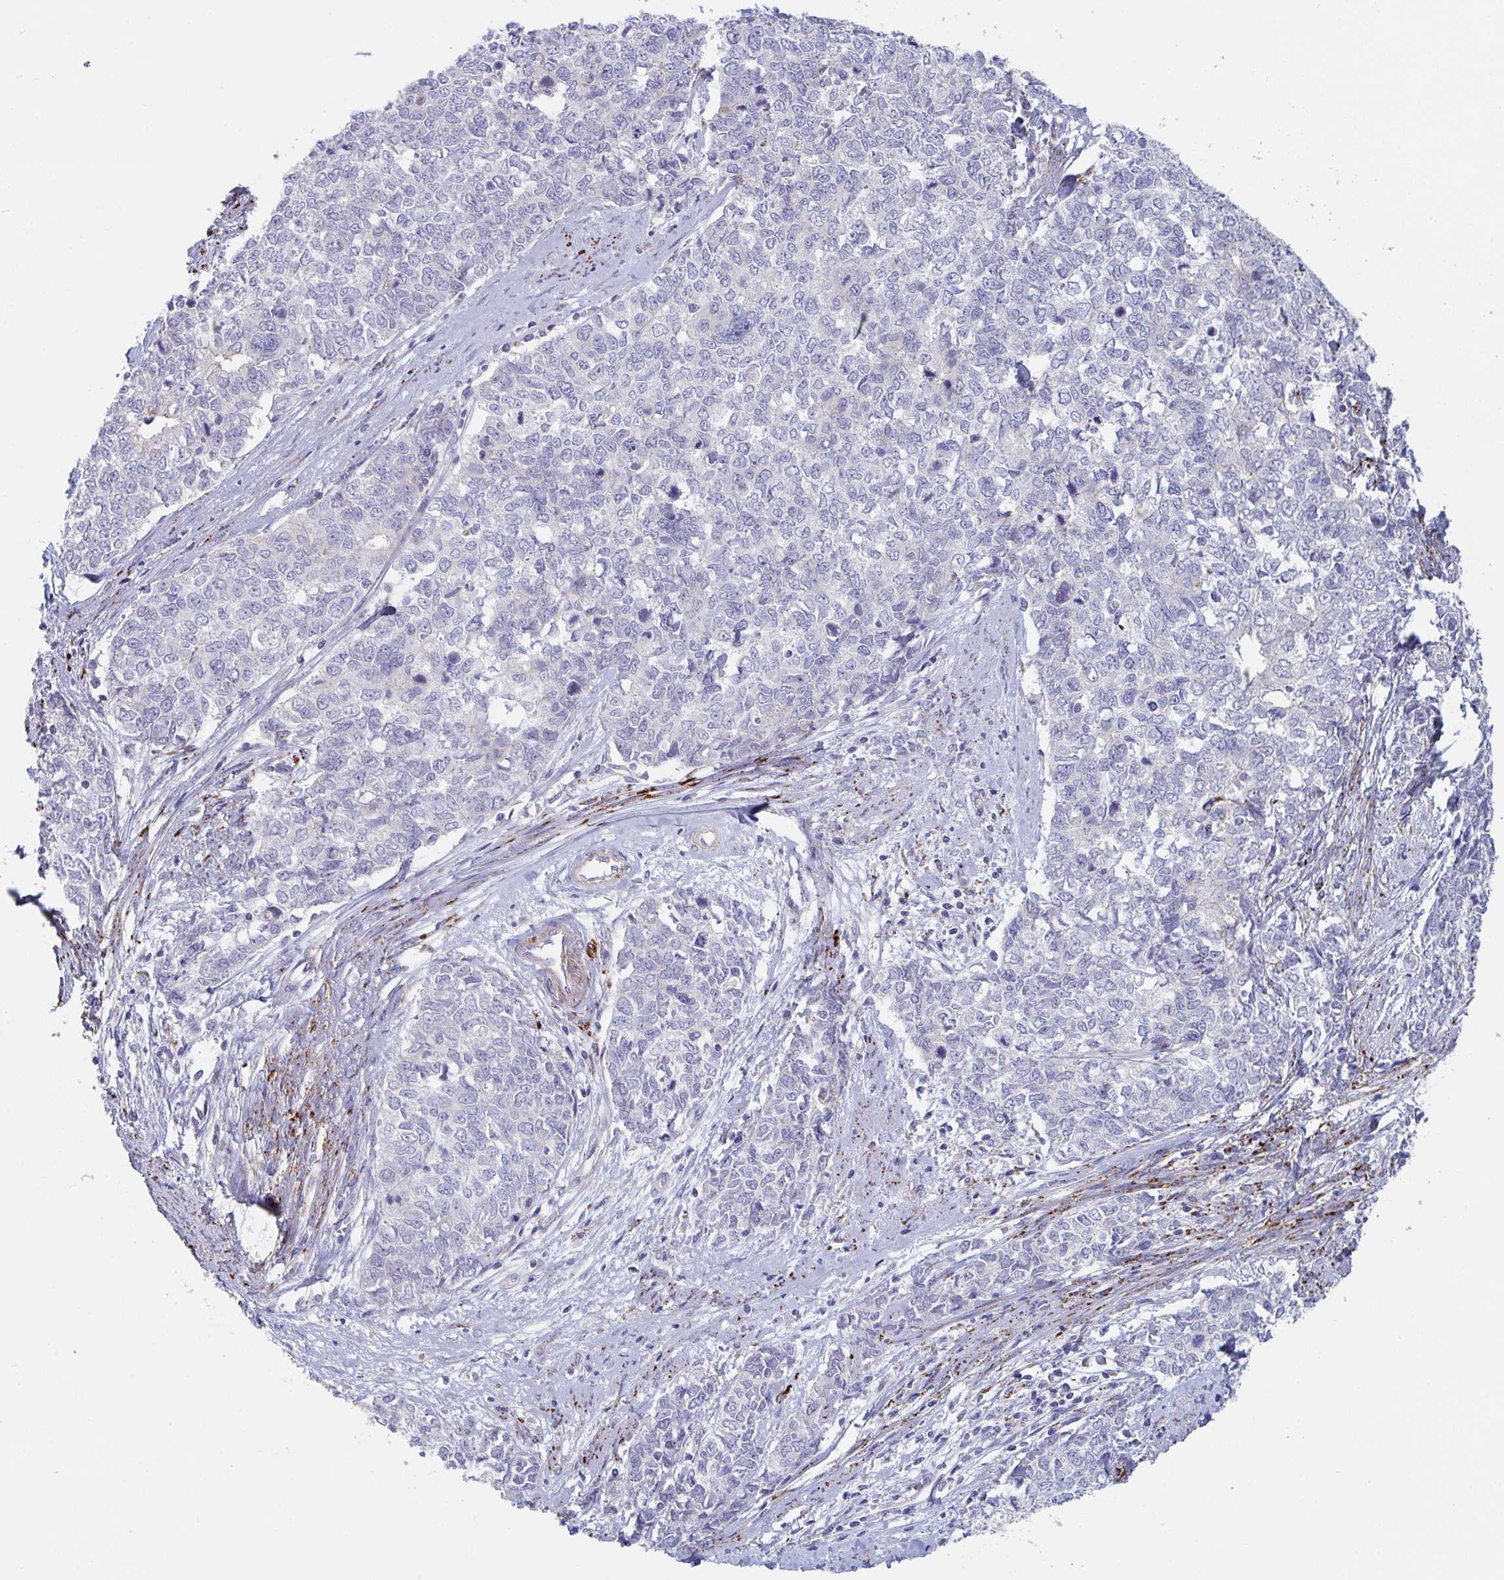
{"staining": {"intensity": "negative", "quantity": "none", "location": "none"}, "tissue": "cervical cancer", "cell_type": "Tumor cells", "image_type": "cancer", "snomed": [{"axis": "morphology", "description": "Adenocarcinoma, NOS"}, {"axis": "topography", "description": "Cervix"}], "caption": "Immunohistochemical staining of cervical cancer (adenocarcinoma) demonstrates no significant staining in tumor cells.", "gene": "FAM156B", "patient": {"sex": "female", "age": 63}}